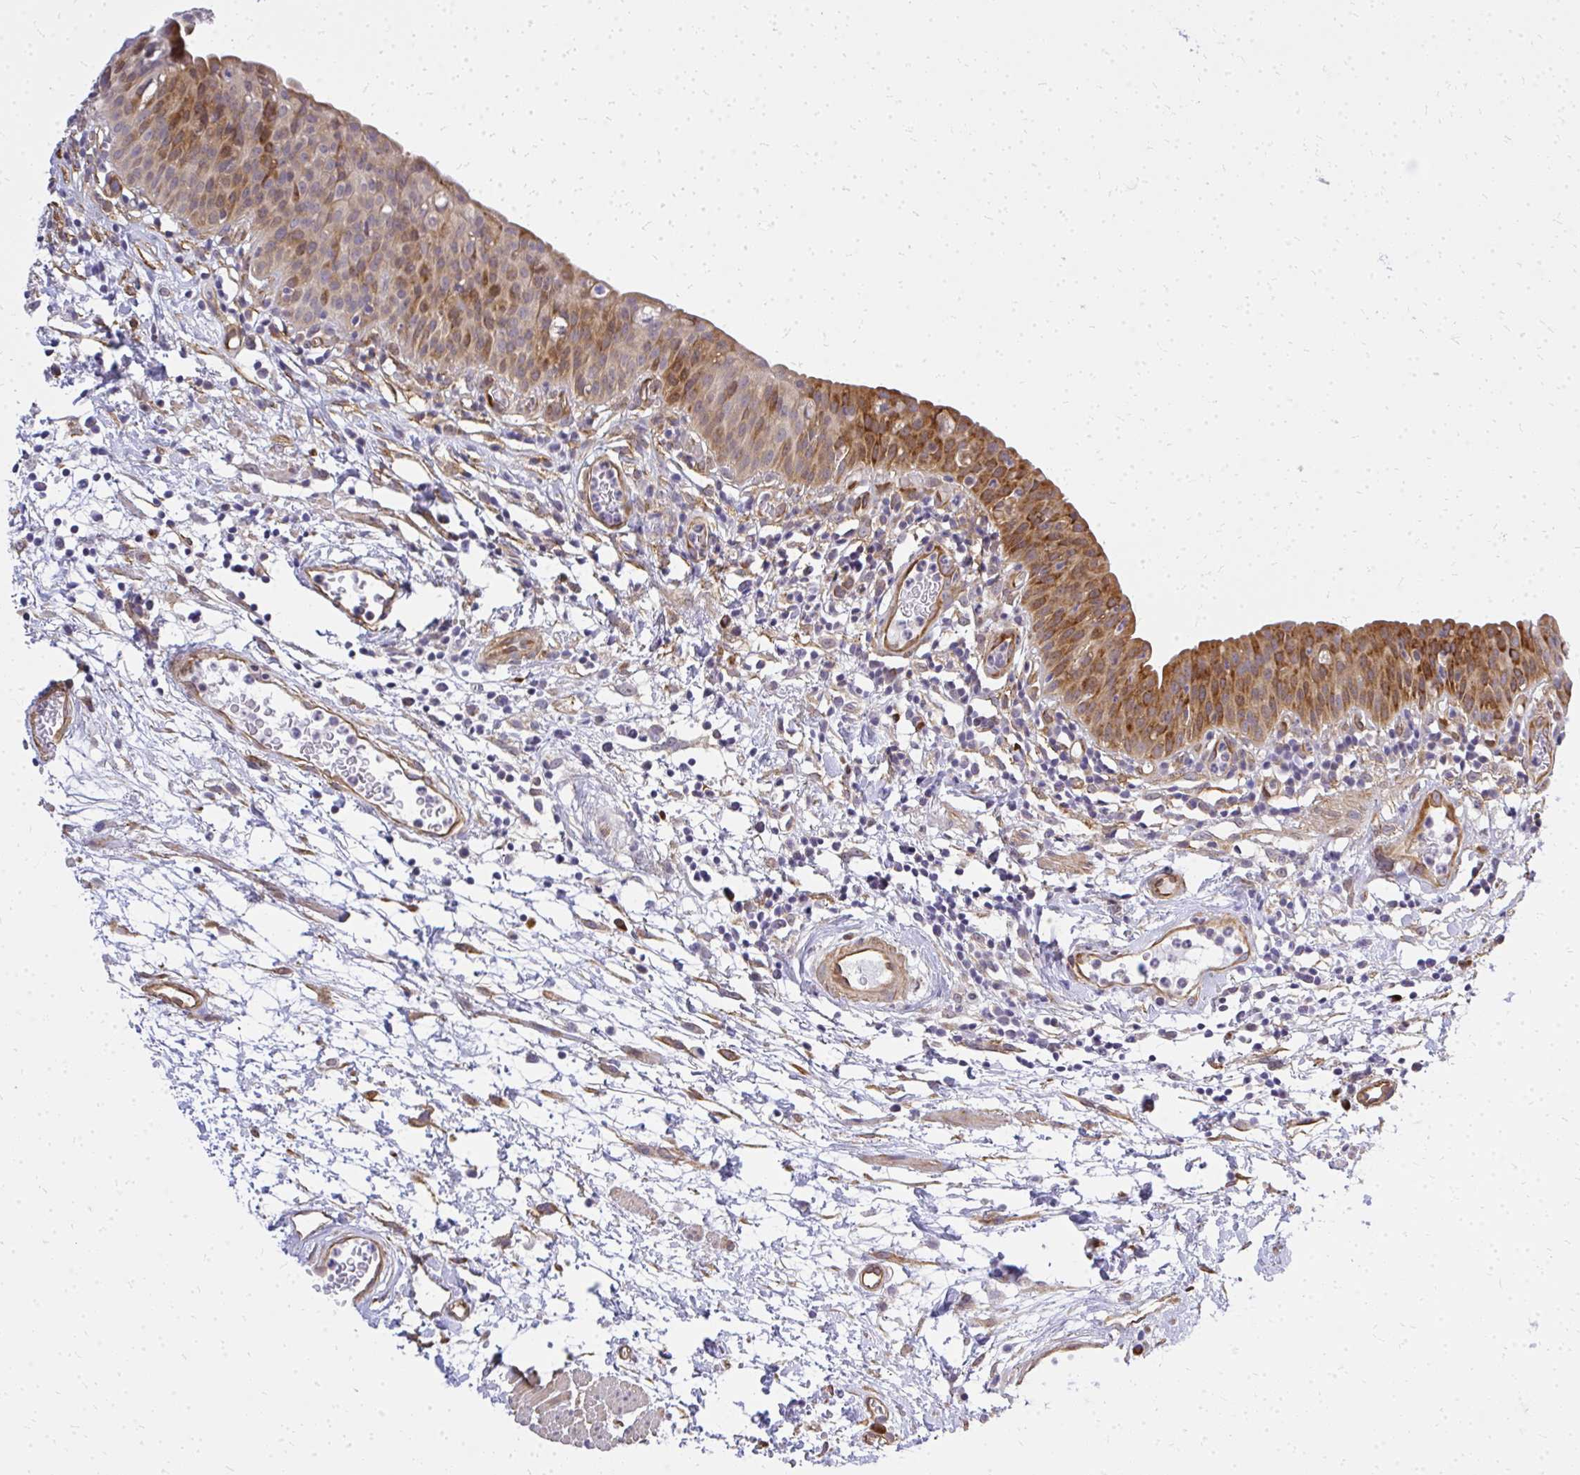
{"staining": {"intensity": "moderate", "quantity": "25%-75%", "location": "cytoplasmic/membranous"}, "tissue": "urinary bladder", "cell_type": "Urothelial cells", "image_type": "normal", "snomed": [{"axis": "morphology", "description": "Normal tissue, NOS"}, {"axis": "morphology", "description": "Inflammation, NOS"}, {"axis": "topography", "description": "Urinary bladder"}], "caption": "This histopathology image displays normal urinary bladder stained with immunohistochemistry (IHC) to label a protein in brown. The cytoplasmic/membranous of urothelial cells show moderate positivity for the protein. Nuclei are counter-stained blue.", "gene": "ENSG00000258472", "patient": {"sex": "male", "age": 57}}